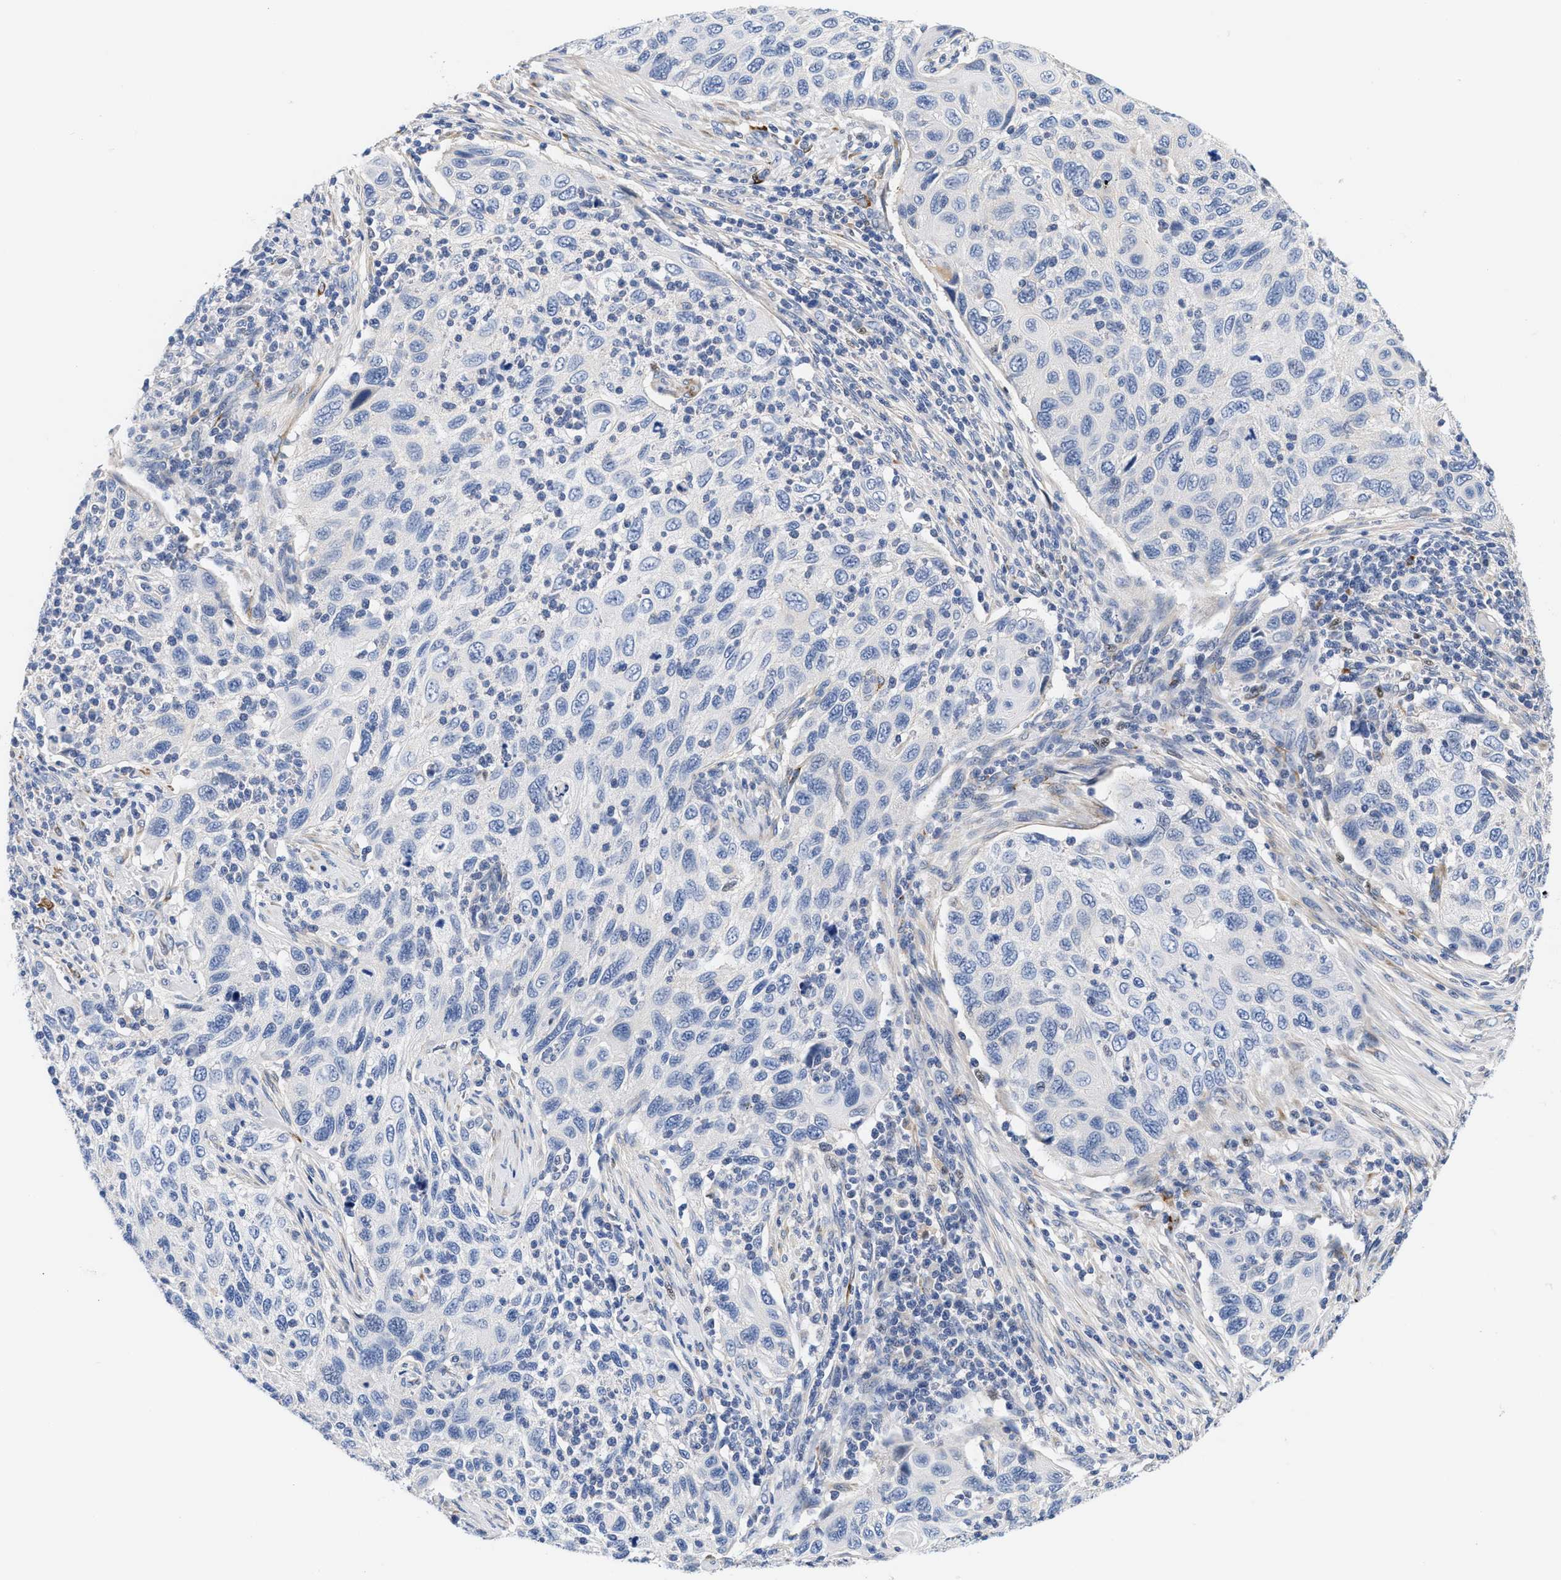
{"staining": {"intensity": "negative", "quantity": "none", "location": "none"}, "tissue": "cervical cancer", "cell_type": "Tumor cells", "image_type": "cancer", "snomed": [{"axis": "morphology", "description": "Squamous cell carcinoma, NOS"}, {"axis": "topography", "description": "Cervix"}], "caption": "High magnification brightfield microscopy of cervical cancer stained with DAB (3,3'-diaminobenzidine) (brown) and counterstained with hematoxylin (blue): tumor cells show no significant staining.", "gene": "ACTL7B", "patient": {"sex": "female", "age": 70}}